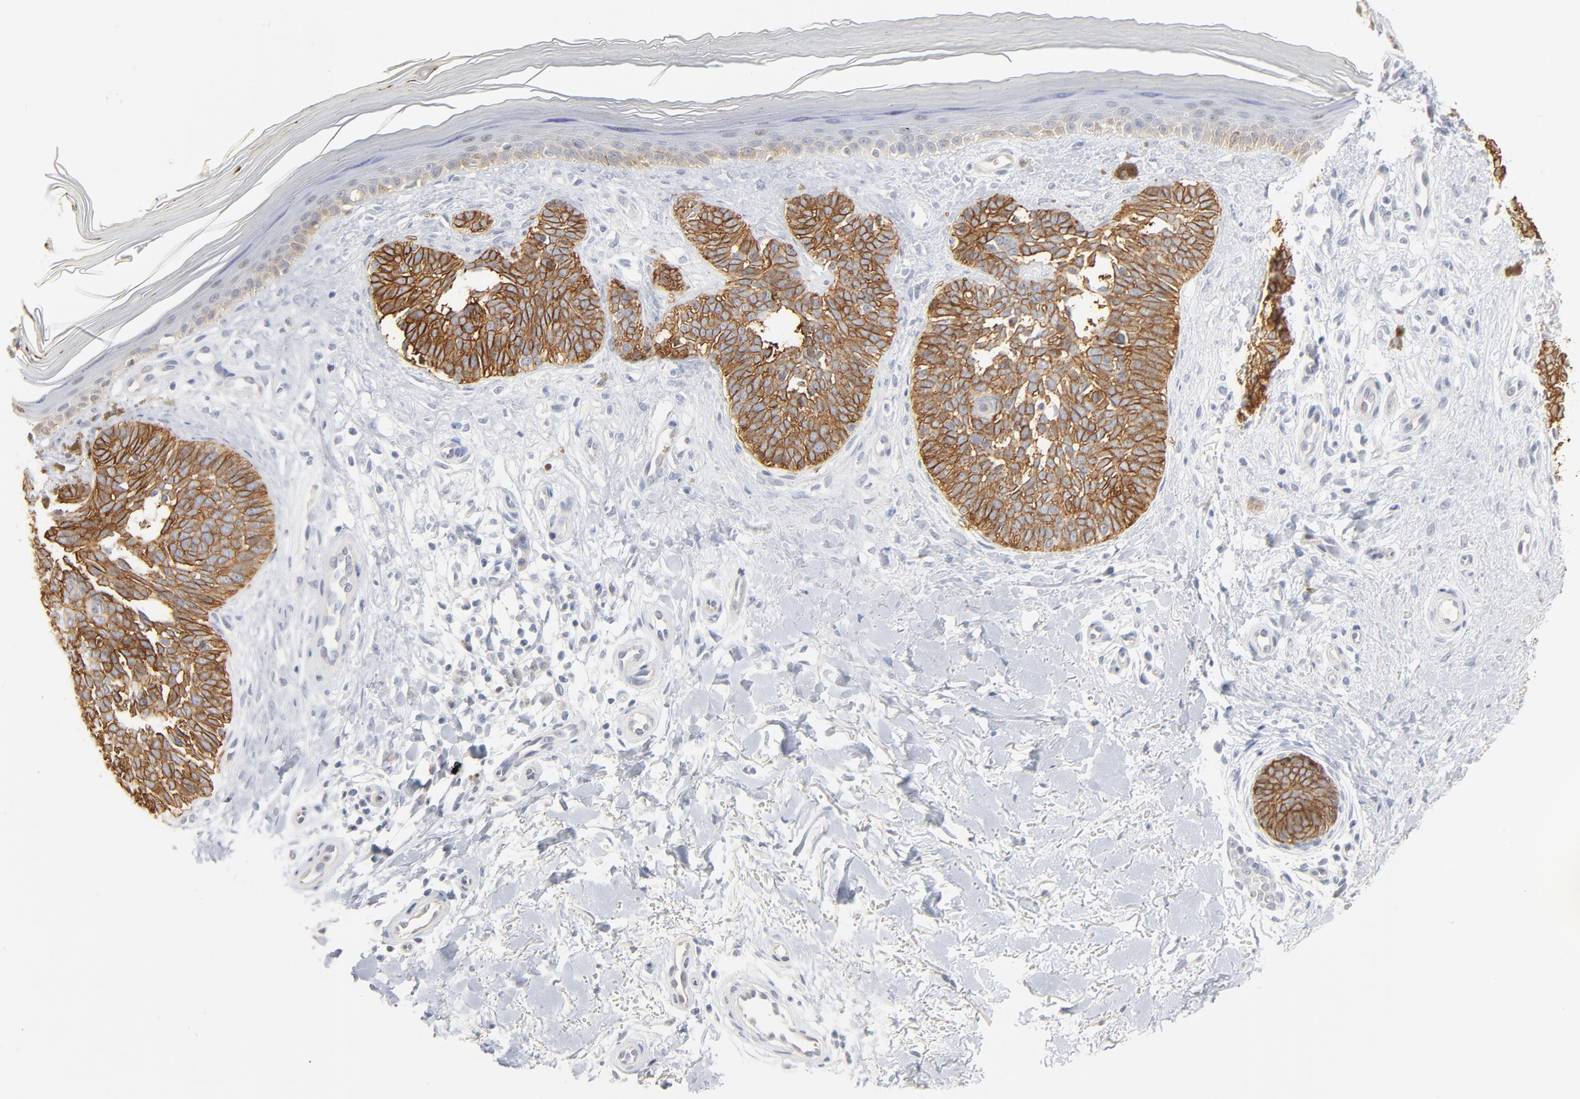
{"staining": {"intensity": "moderate", "quantity": ">75%", "location": "cytoplasmic/membranous"}, "tissue": "skin cancer", "cell_type": "Tumor cells", "image_type": "cancer", "snomed": [{"axis": "morphology", "description": "Normal tissue, NOS"}, {"axis": "morphology", "description": "Basal cell carcinoma"}, {"axis": "topography", "description": "Skin"}], "caption": "The photomicrograph shows immunohistochemical staining of skin cancer. There is moderate cytoplasmic/membranous positivity is present in approximately >75% of tumor cells. (IHC, brightfield microscopy, high magnification).", "gene": "EPCAM", "patient": {"sex": "female", "age": 58}}